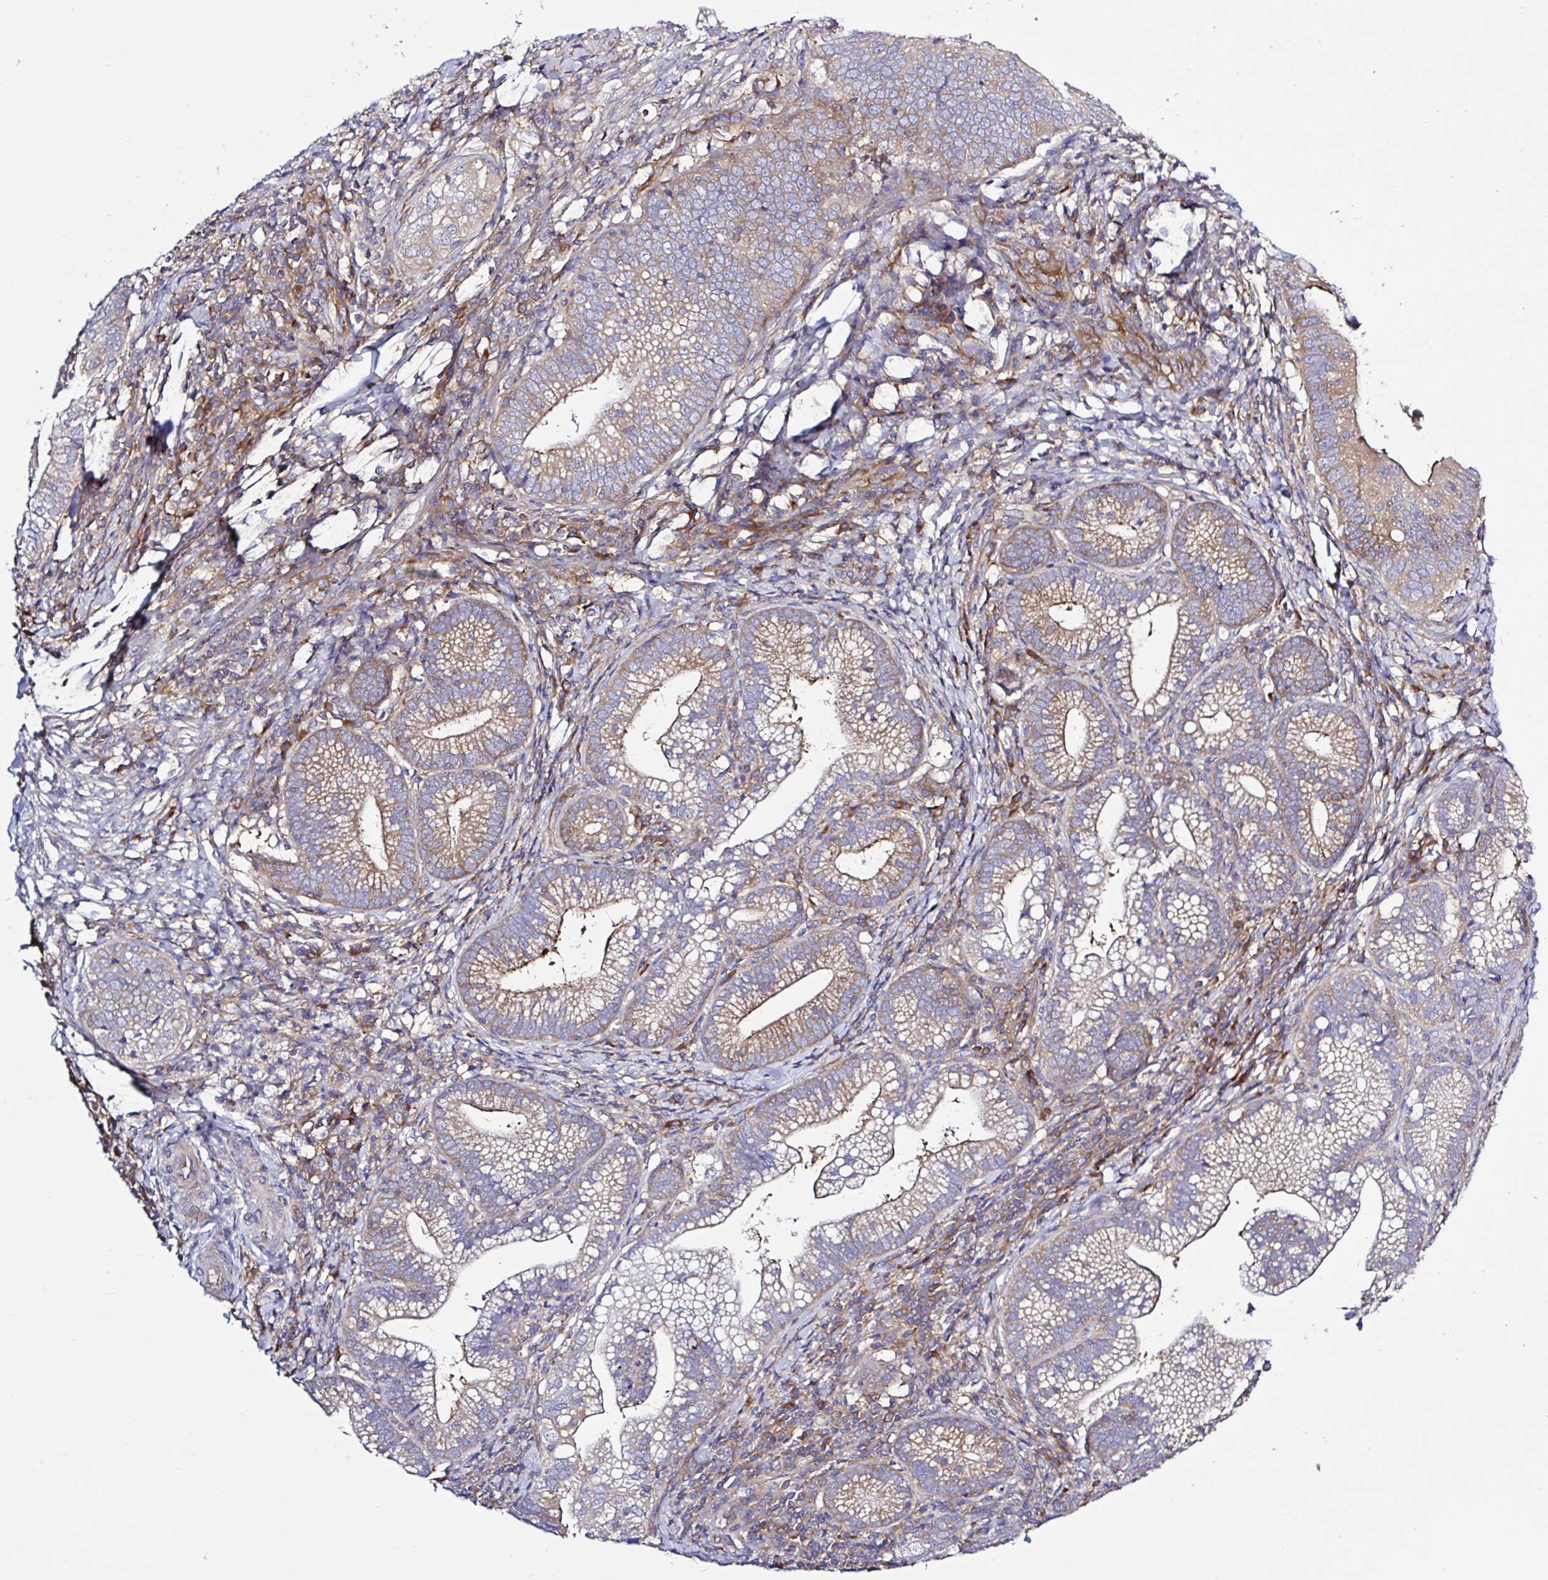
{"staining": {"intensity": "moderate", "quantity": "25%-75%", "location": "cytoplasmic/membranous"}, "tissue": "cervical cancer", "cell_type": "Tumor cells", "image_type": "cancer", "snomed": [{"axis": "morphology", "description": "Normal tissue, NOS"}, {"axis": "morphology", "description": "Adenocarcinoma, NOS"}, {"axis": "topography", "description": "Cervix"}], "caption": "Immunohistochemical staining of cervical adenocarcinoma demonstrates moderate cytoplasmic/membranous protein positivity in approximately 25%-75% of tumor cells. Using DAB (brown) and hematoxylin (blue) stains, captured at high magnification using brightfield microscopy.", "gene": "LARS1", "patient": {"sex": "female", "age": 44}}